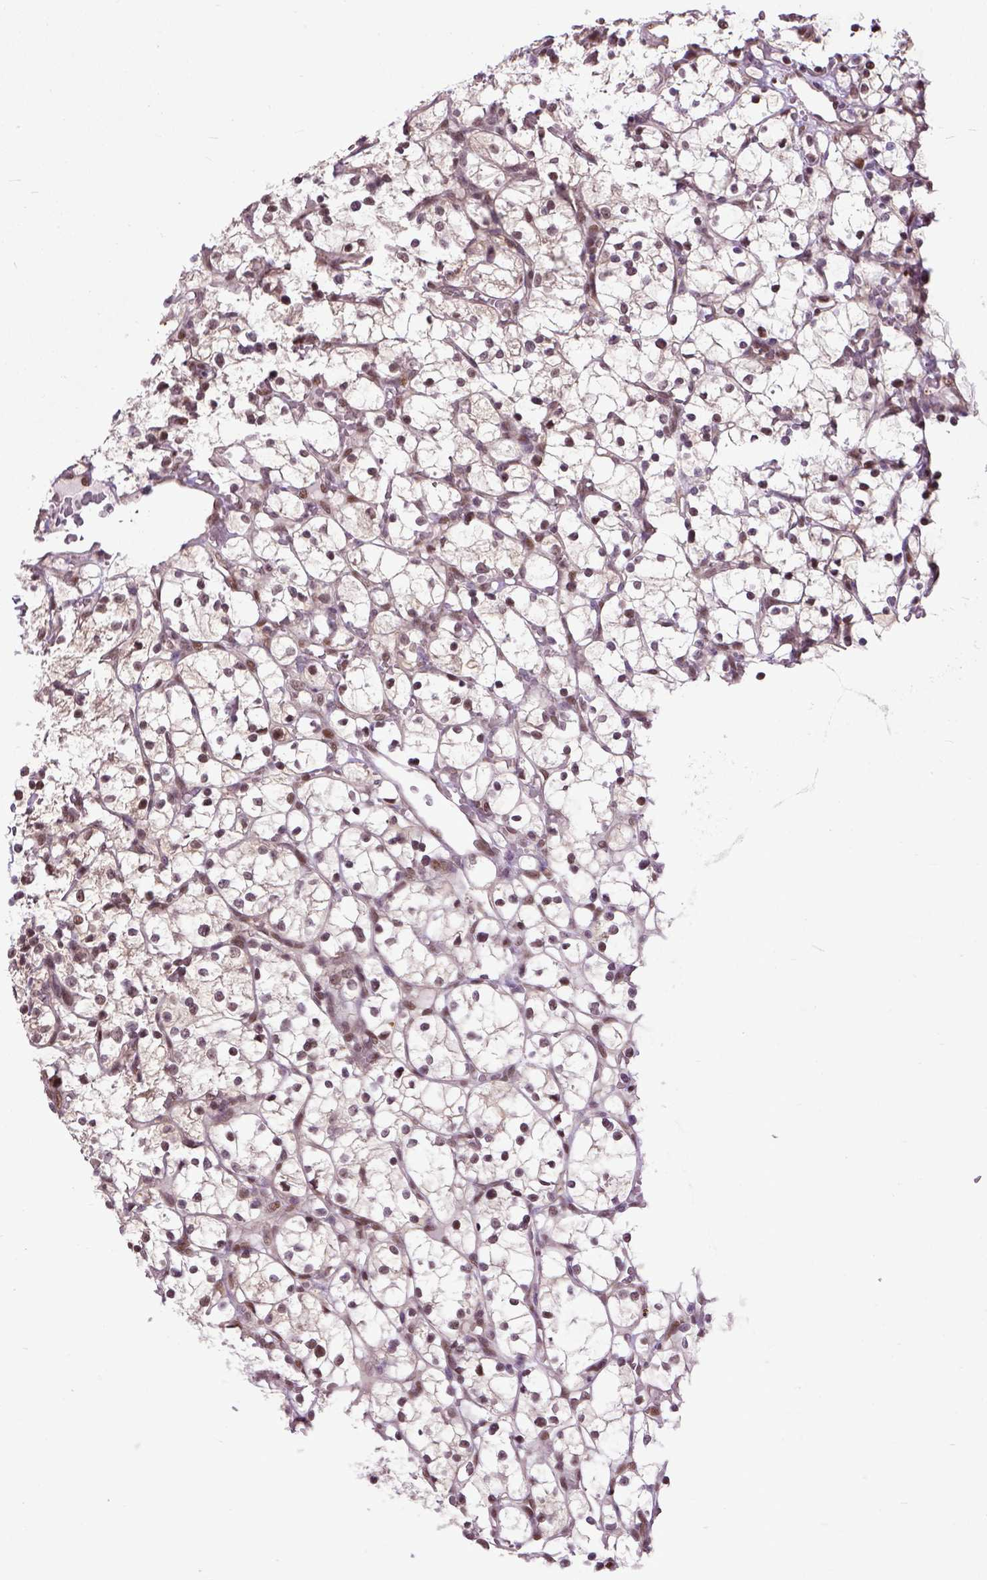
{"staining": {"intensity": "moderate", "quantity": "25%-75%", "location": "nuclear"}, "tissue": "renal cancer", "cell_type": "Tumor cells", "image_type": "cancer", "snomed": [{"axis": "morphology", "description": "Adenocarcinoma, NOS"}, {"axis": "topography", "description": "Kidney"}], "caption": "Renal cancer (adenocarcinoma) stained for a protein (brown) reveals moderate nuclear positive positivity in approximately 25%-75% of tumor cells.", "gene": "UBA3", "patient": {"sex": "female", "age": 64}}